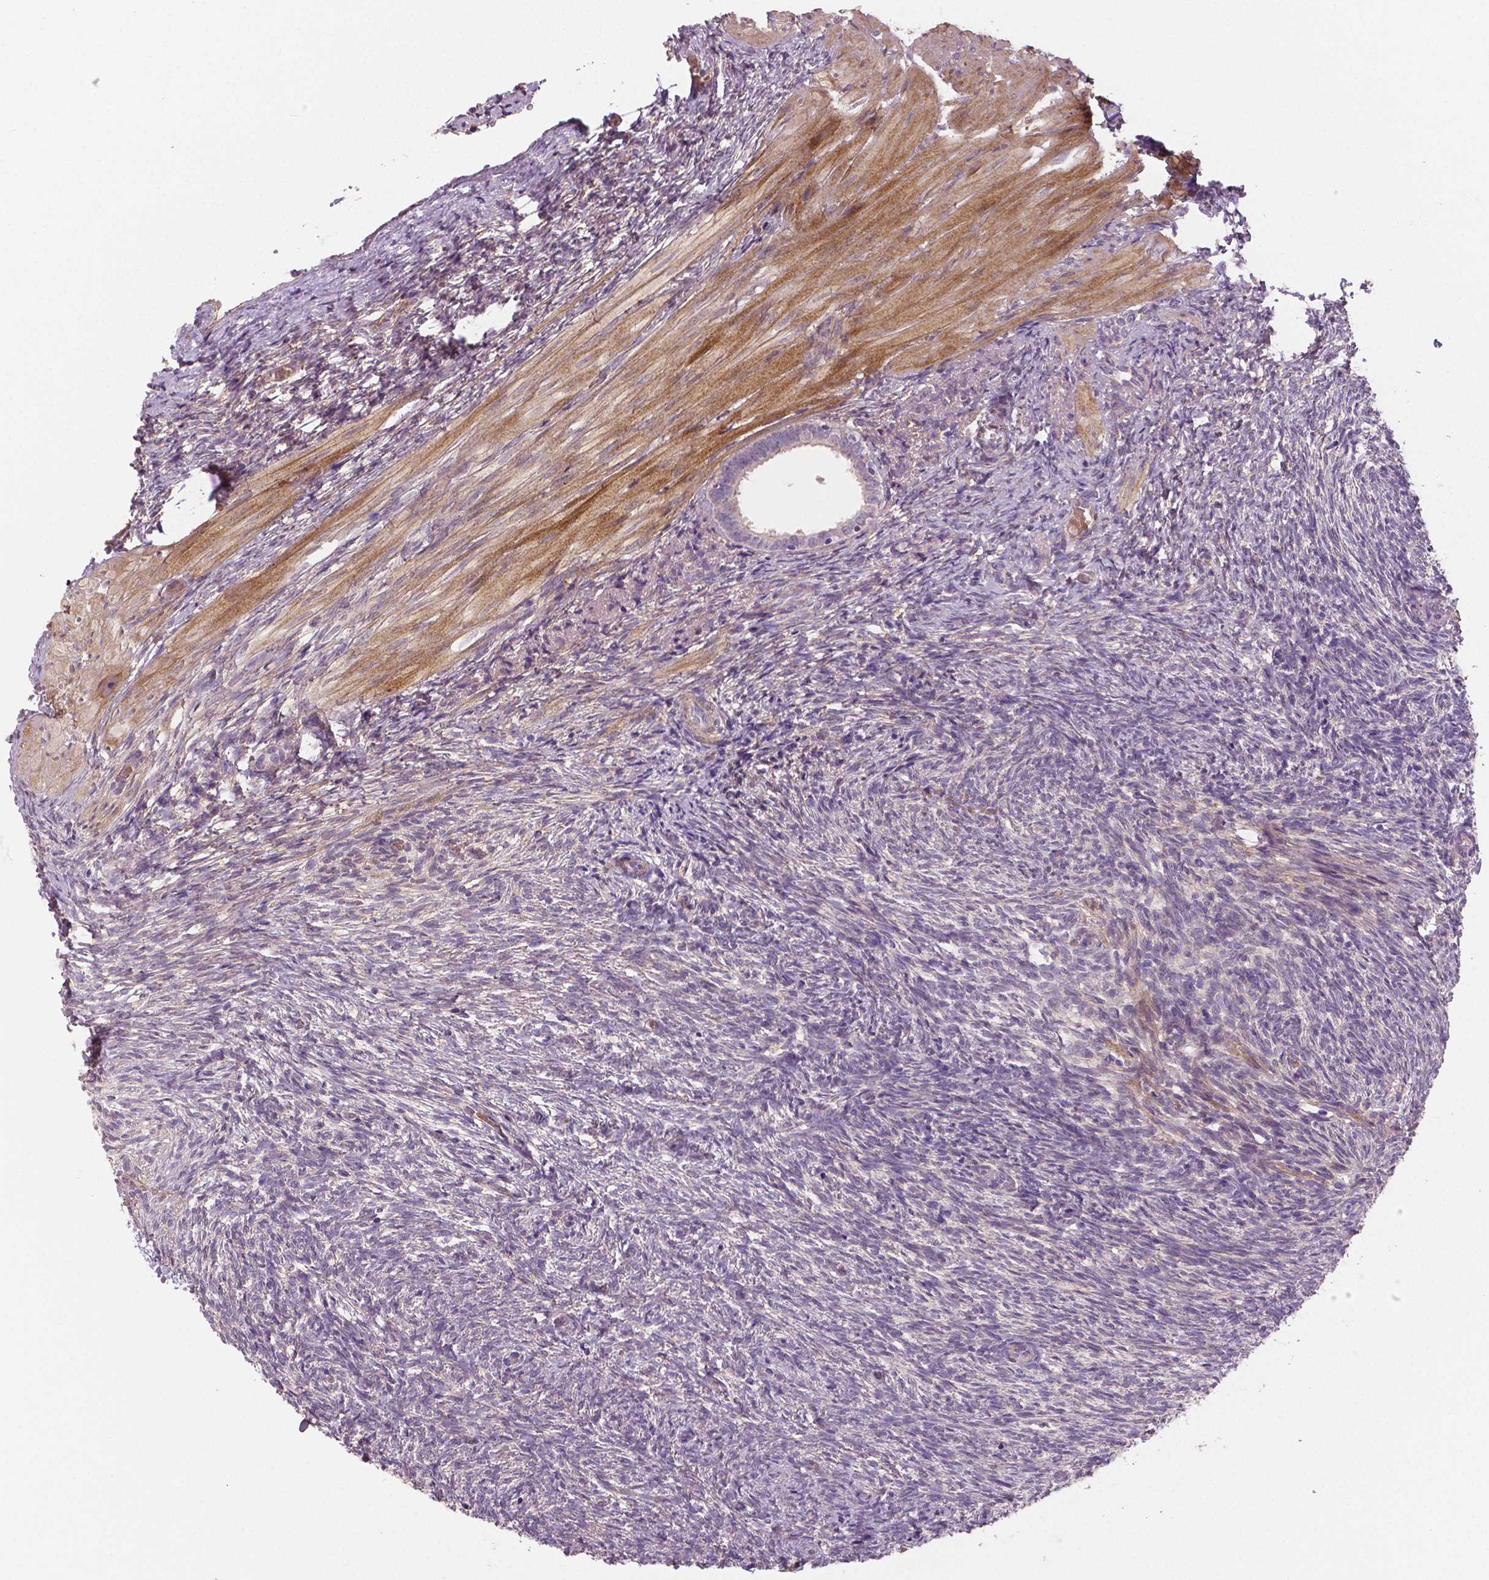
{"staining": {"intensity": "weak", "quantity": "<25%", "location": "cytoplasmic/membranous"}, "tissue": "ovary", "cell_type": "Follicle cells", "image_type": "normal", "snomed": [{"axis": "morphology", "description": "Normal tissue, NOS"}, {"axis": "topography", "description": "Ovary"}], "caption": "Immunohistochemistry (IHC) micrograph of unremarkable ovary stained for a protein (brown), which exhibits no positivity in follicle cells.", "gene": "FLT1", "patient": {"sex": "female", "age": 46}}